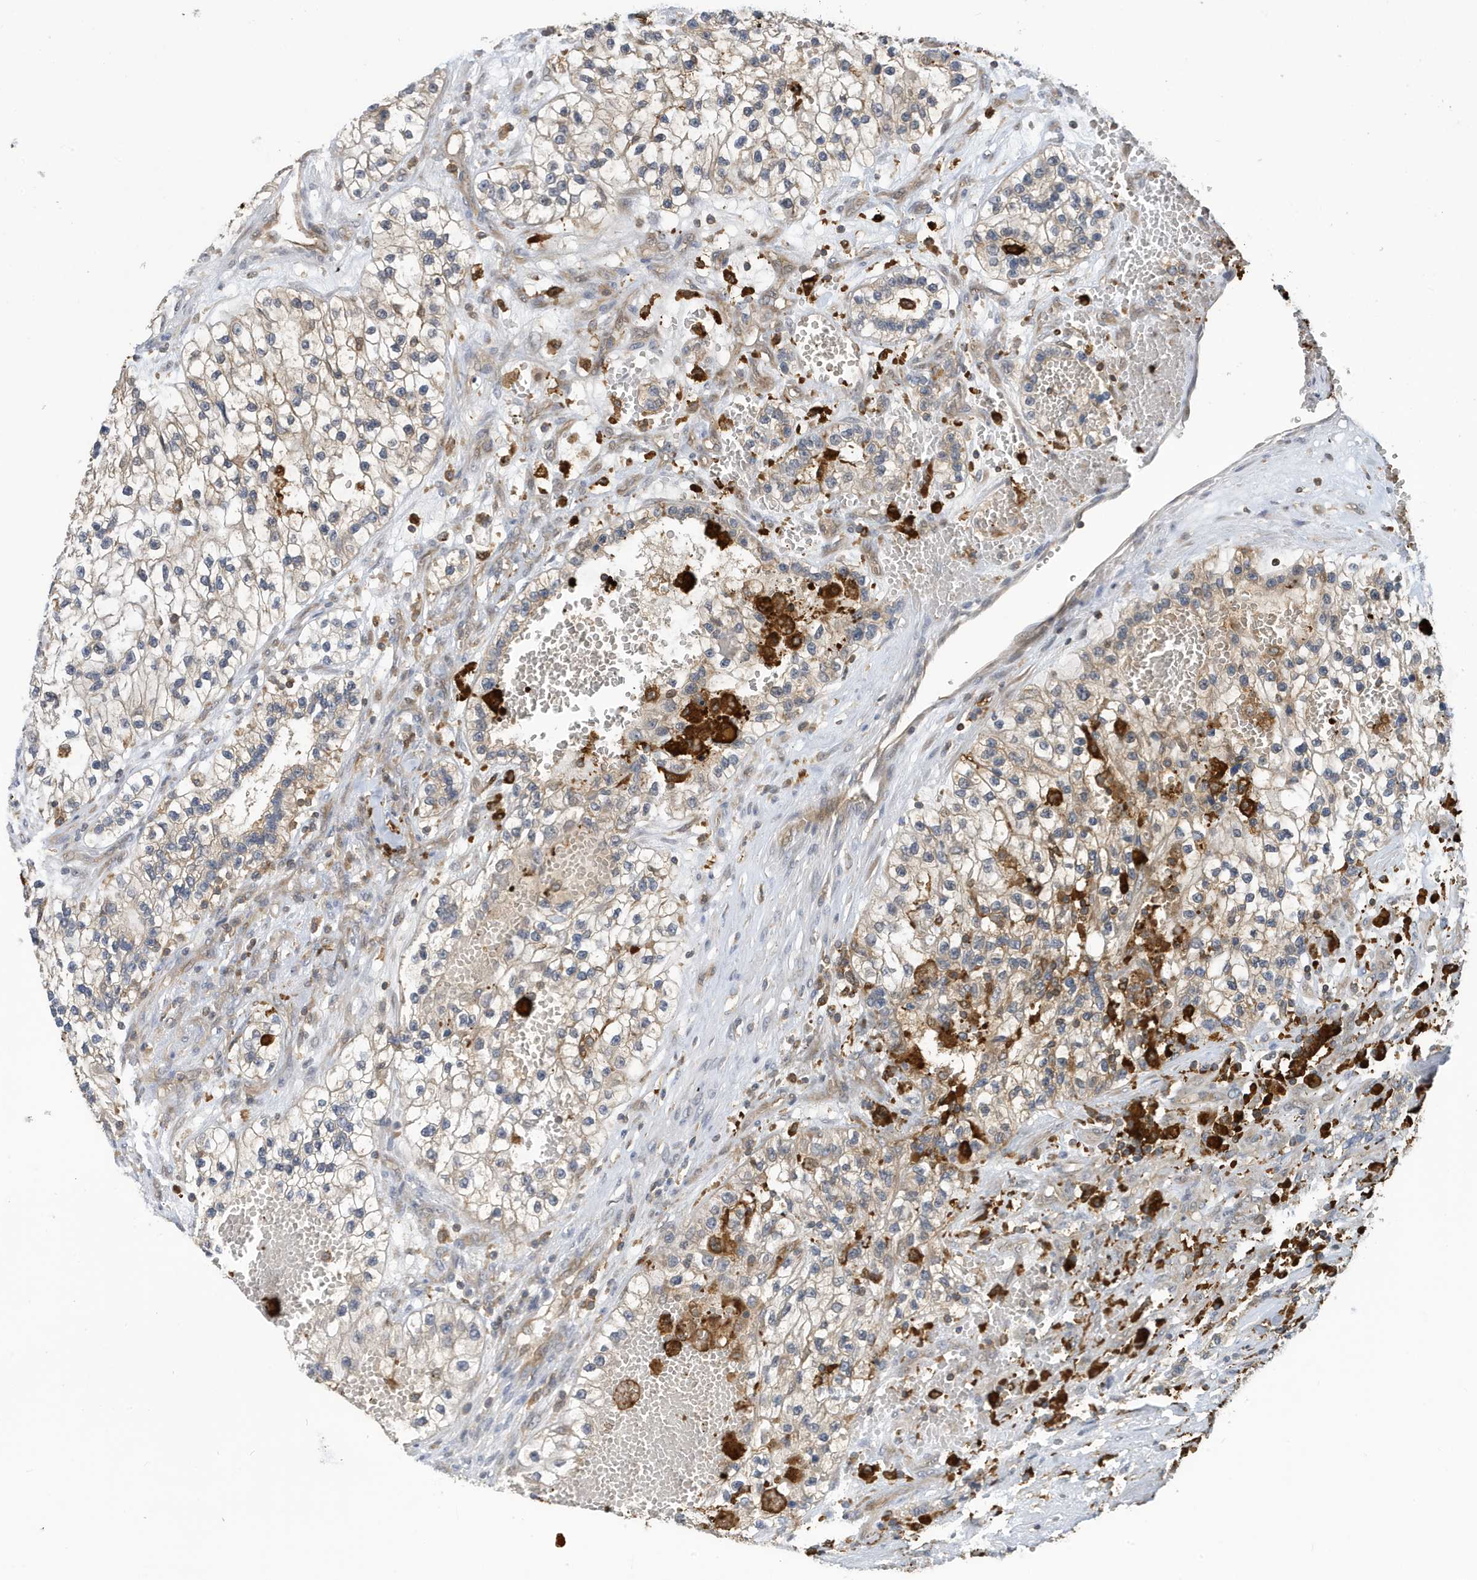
{"staining": {"intensity": "weak", "quantity": "<25%", "location": "cytoplasmic/membranous"}, "tissue": "renal cancer", "cell_type": "Tumor cells", "image_type": "cancer", "snomed": [{"axis": "morphology", "description": "Adenocarcinoma, NOS"}, {"axis": "topography", "description": "Kidney"}], "caption": "High magnification brightfield microscopy of adenocarcinoma (renal) stained with DAB (brown) and counterstained with hematoxylin (blue): tumor cells show no significant positivity.", "gene": "NSUN3", "patient": {"sex": "female", "age": 57}}